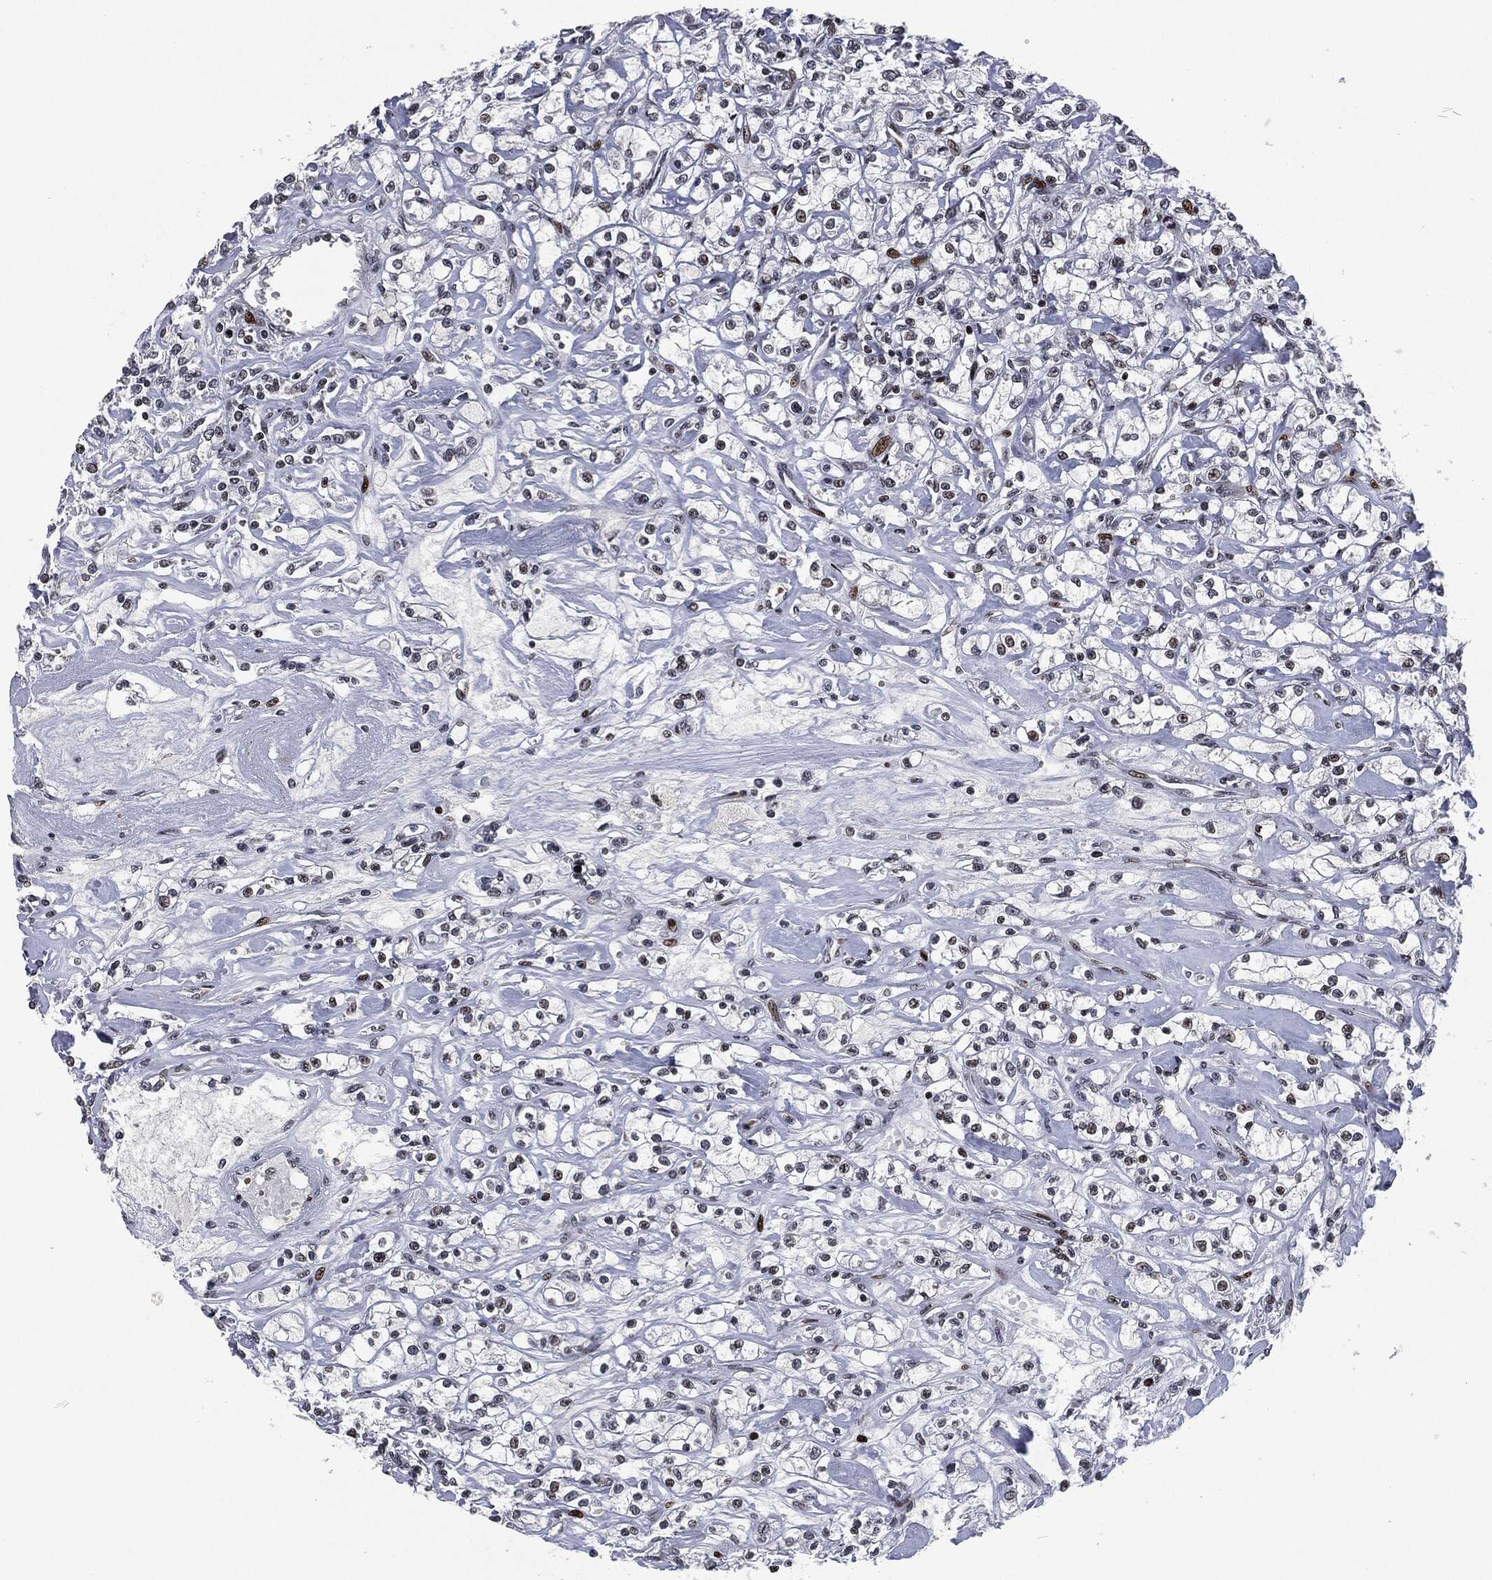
{"staining": {"intensity": "negative", "quantity": "none", "location": "none"}, "tissue": "renal cancer", "cell_type": "Tumor cells", "image_type": "cancer", "snomed": [{"axis": "morphology", "description": "Adenocarcinoma, NOS"}, {"axis": "topography", "description": "Kidney"}], "caption": "This photomicrograph is of adenocarcinoma (renal) stained with IHC to label a protein in brown with the nuclei are counter-stained blue. There is no staining in tumor cells.", "gene": "EGFR", "patient": {"sex": "female", "age": 59}}